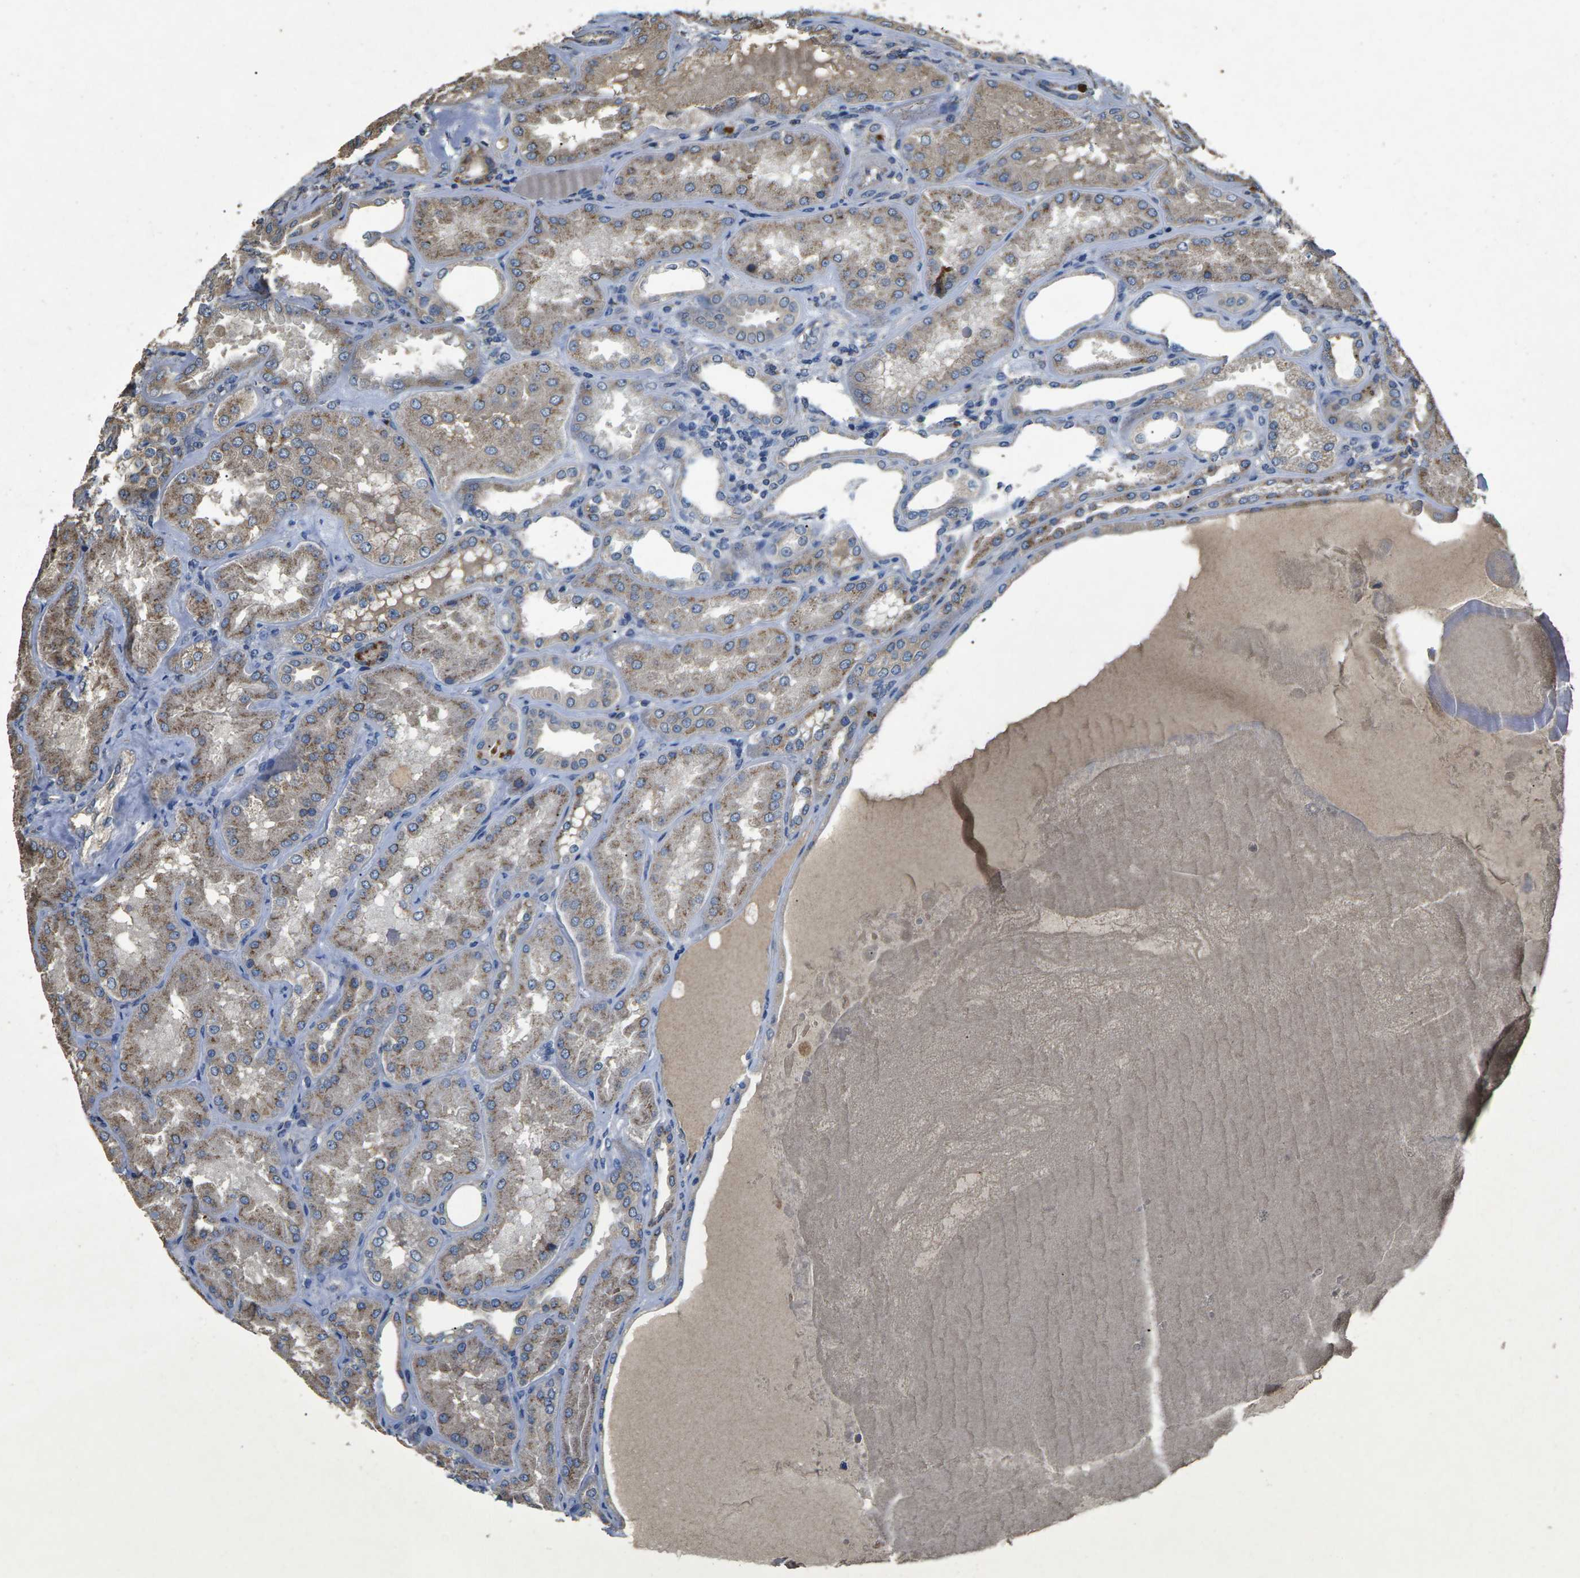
{"staining": {"intensity": "weak", "quantity": "25%-75%", "location": "cytoplasmic/membranous"}, "tissue": "kidney", "cell_type": "Cells in glomeruli", "image_type": "normal", "snomed": [{"axis": "morphology", "description": "Normal tissue, NOS"}, {"axis": "topography", "description": "Kidney"}], "caption": "Brown immunohistochemical staining in benign kidney exhibits weak cytoplasmic/membranous expression in approximately 25%-75% of cells in glomeruli.", "gene": "B4GAT1", "patient": {"sex": "female", "age": 56}}